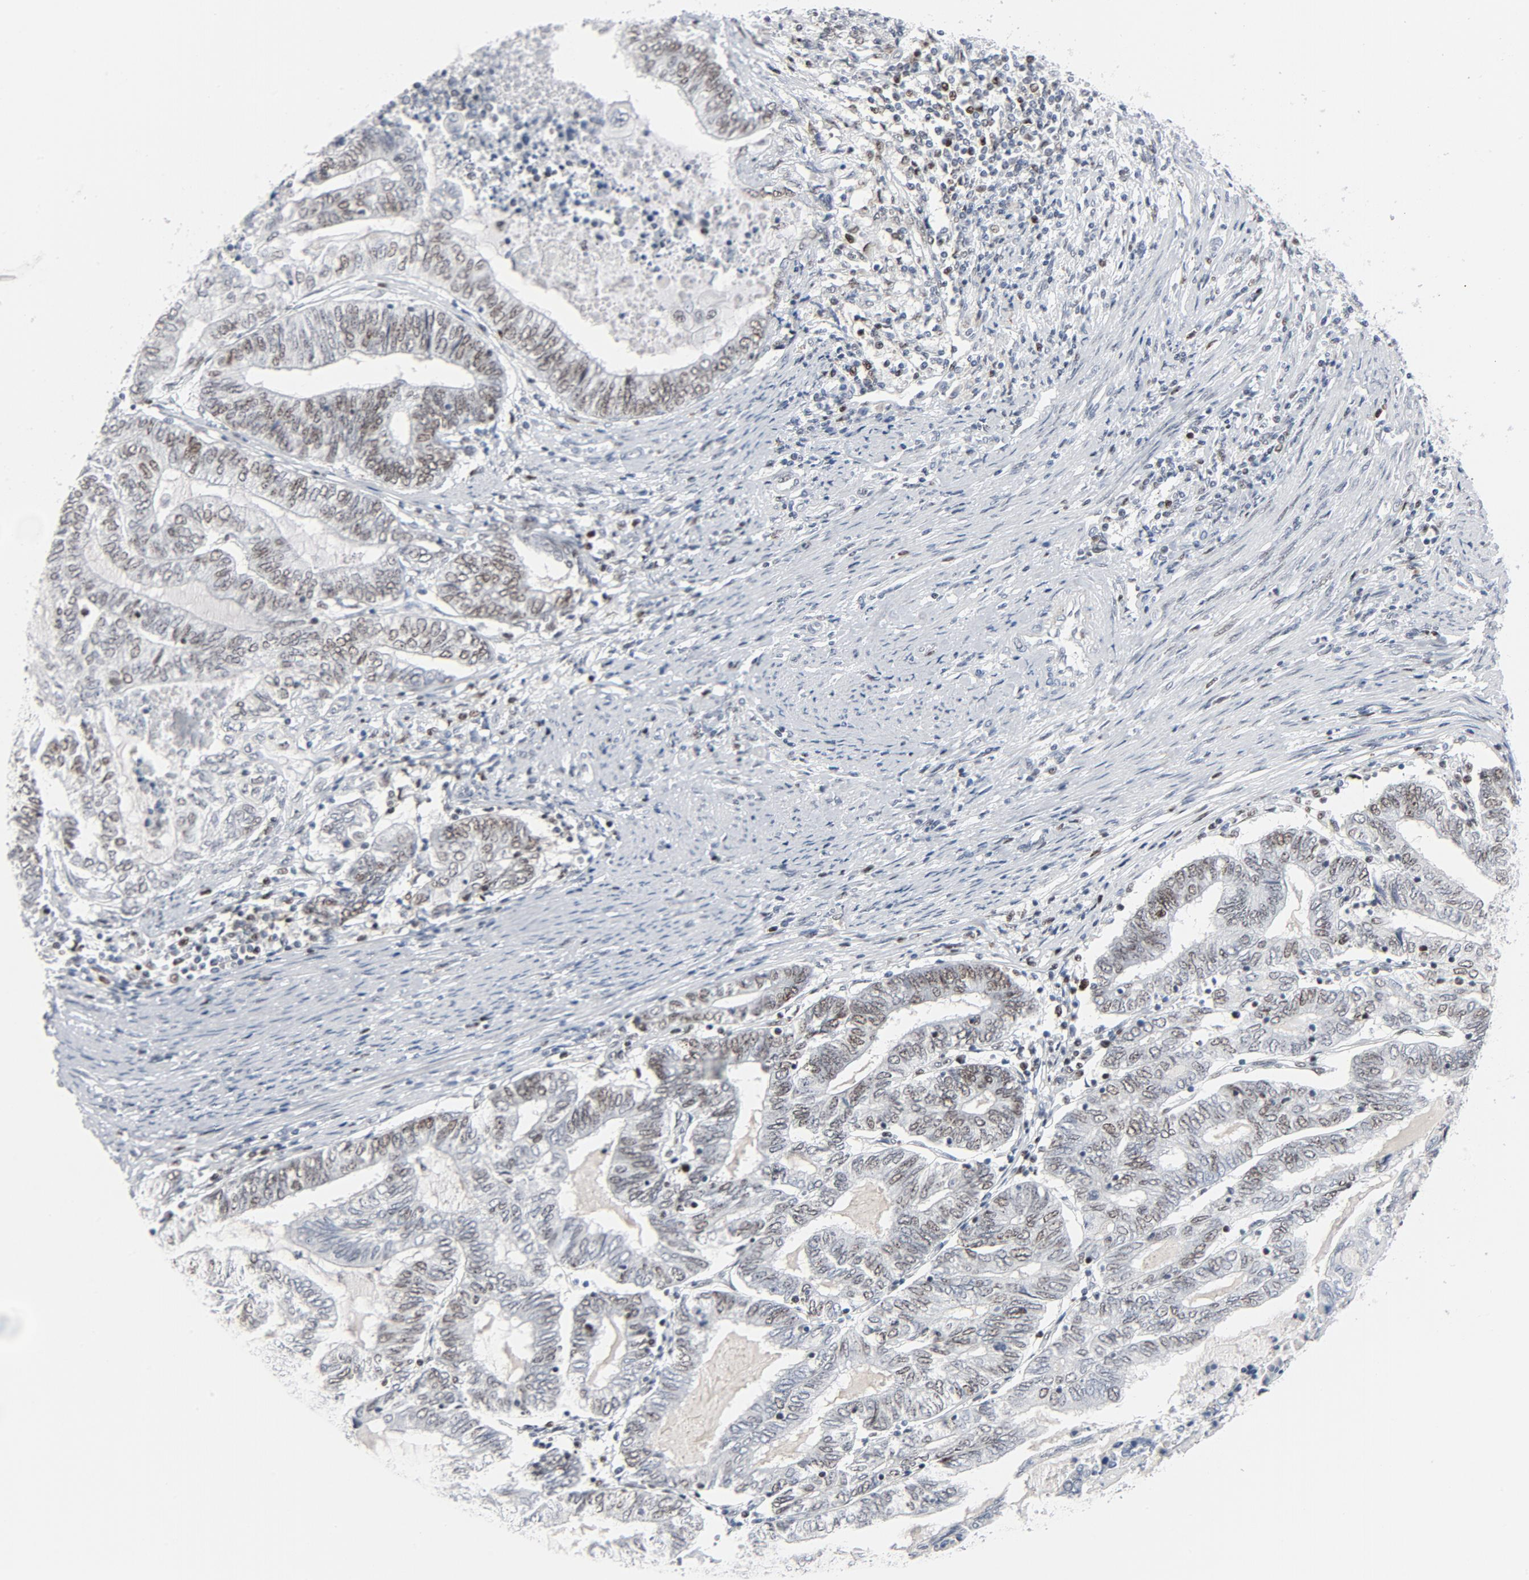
{"staining": {"intensity": "weak", "quantity": ">75%", "location": "nuclear"}, "tissue": "endometrial cancer", "cell_type": "Tumor cells", "image_type": "cancer", "snomed": [{"axis": "morphology", "description": "Adenocarcinoma, NOS"}, {"axis": "topography", "description": "Uterus"}, {"axis": "topography", "description": "Endometrium"}], "caption": "This is a photomicrograph of IHC staining of endometrial adenocarcinoma, which shows weak positivity in the nuclear of tumor cells.", "gene": "POLD1", "patient": {"sex": "female", "age": 70}}